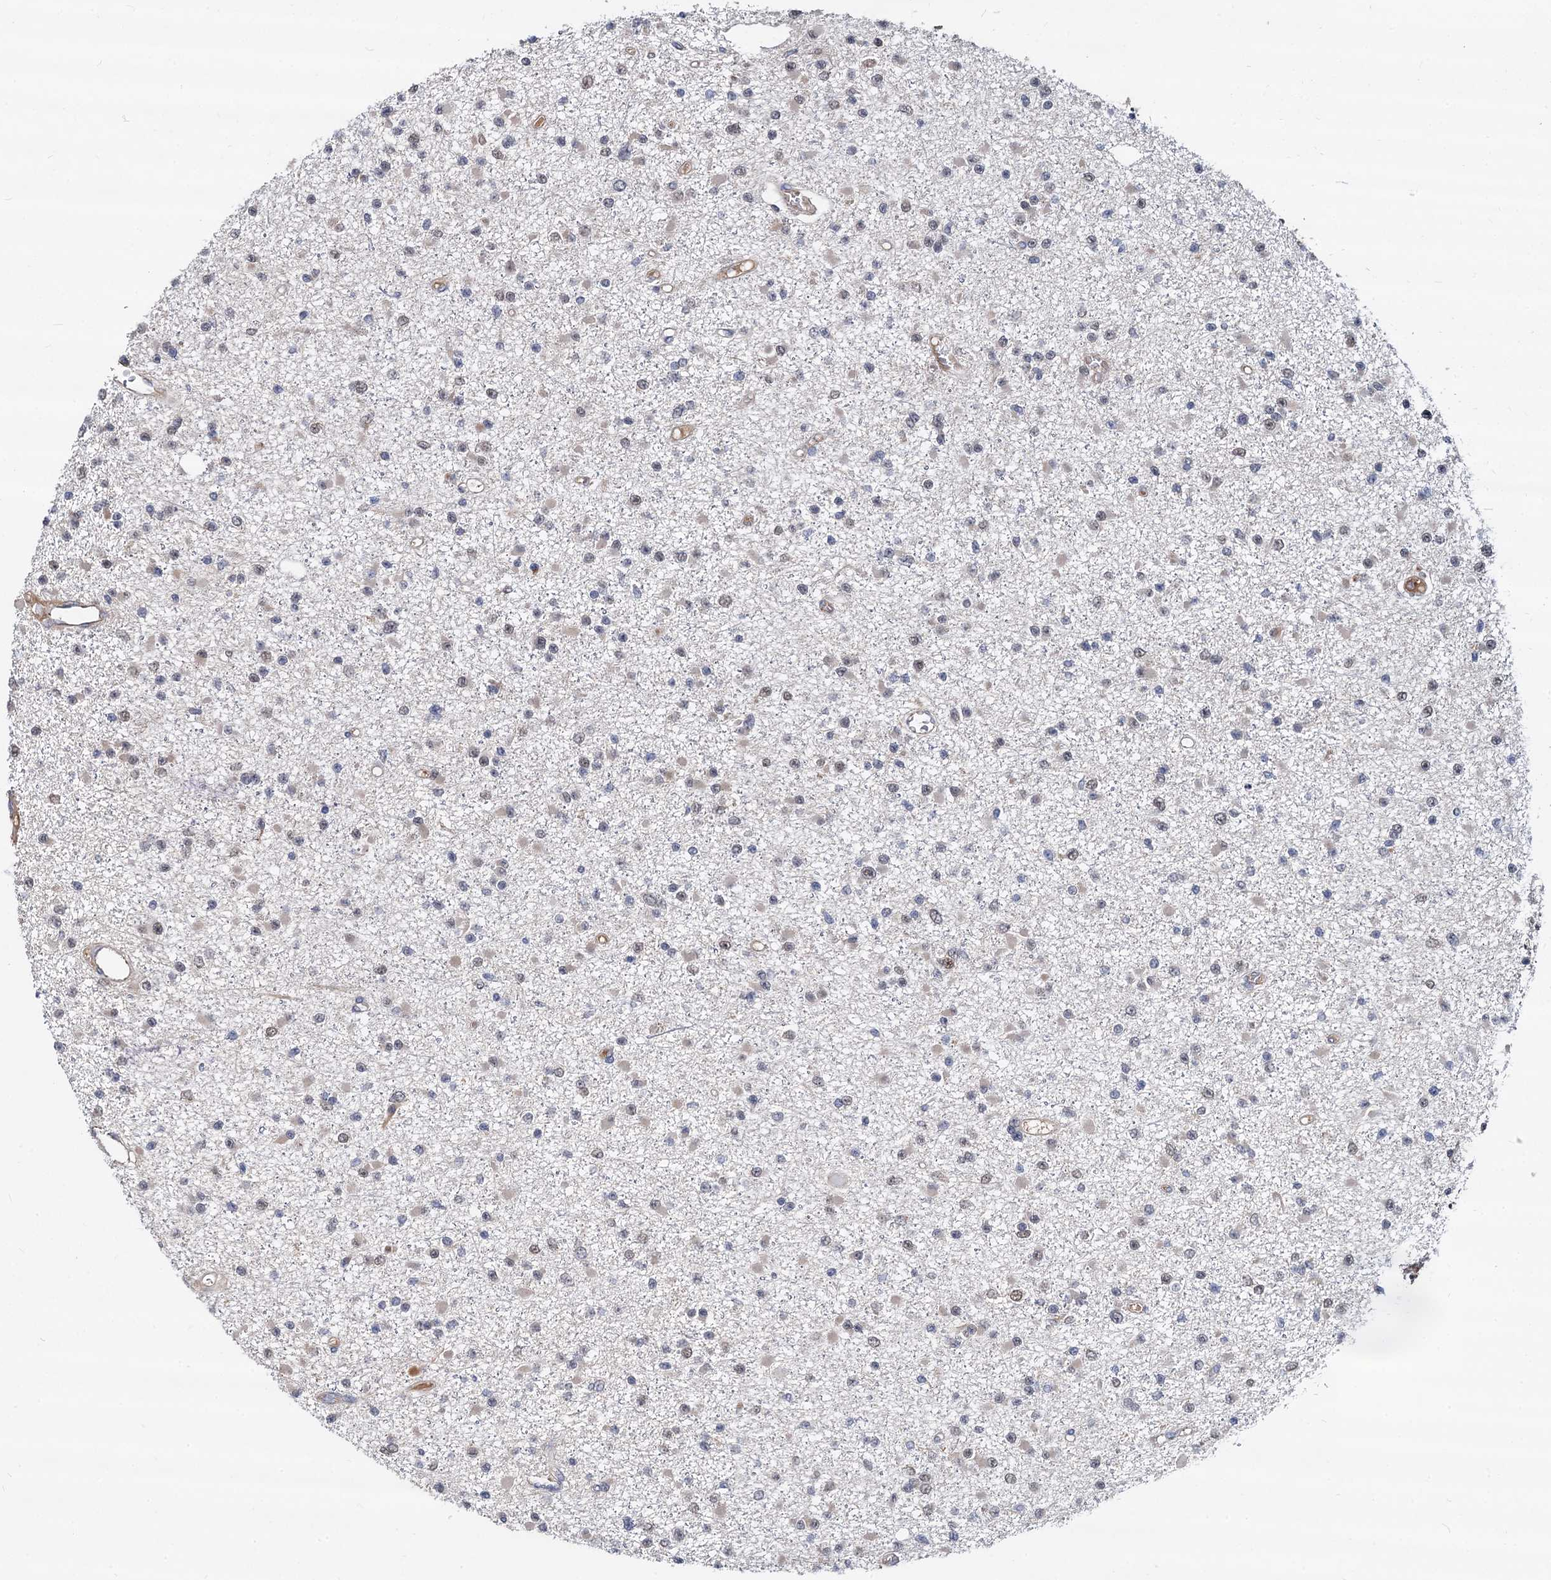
{"staining": {"intensity": "negative", "quantity": "none", "location": "none"}, "tissue": "glioma", "cell_type": "Tumor cells", "image_type": "cancer", "snomed": [{"axis": "morphology", "description": "Glioma, malignant, Low grade"}, {"axis": "topography", "description": "Brain"}], "caption": "Immunohistochemical staining of human malignant glioma (low-grade) shows no significant staining in tumor cells.", "gene": "PSMD4", "patient": {"sex": "female", "age": 22}}